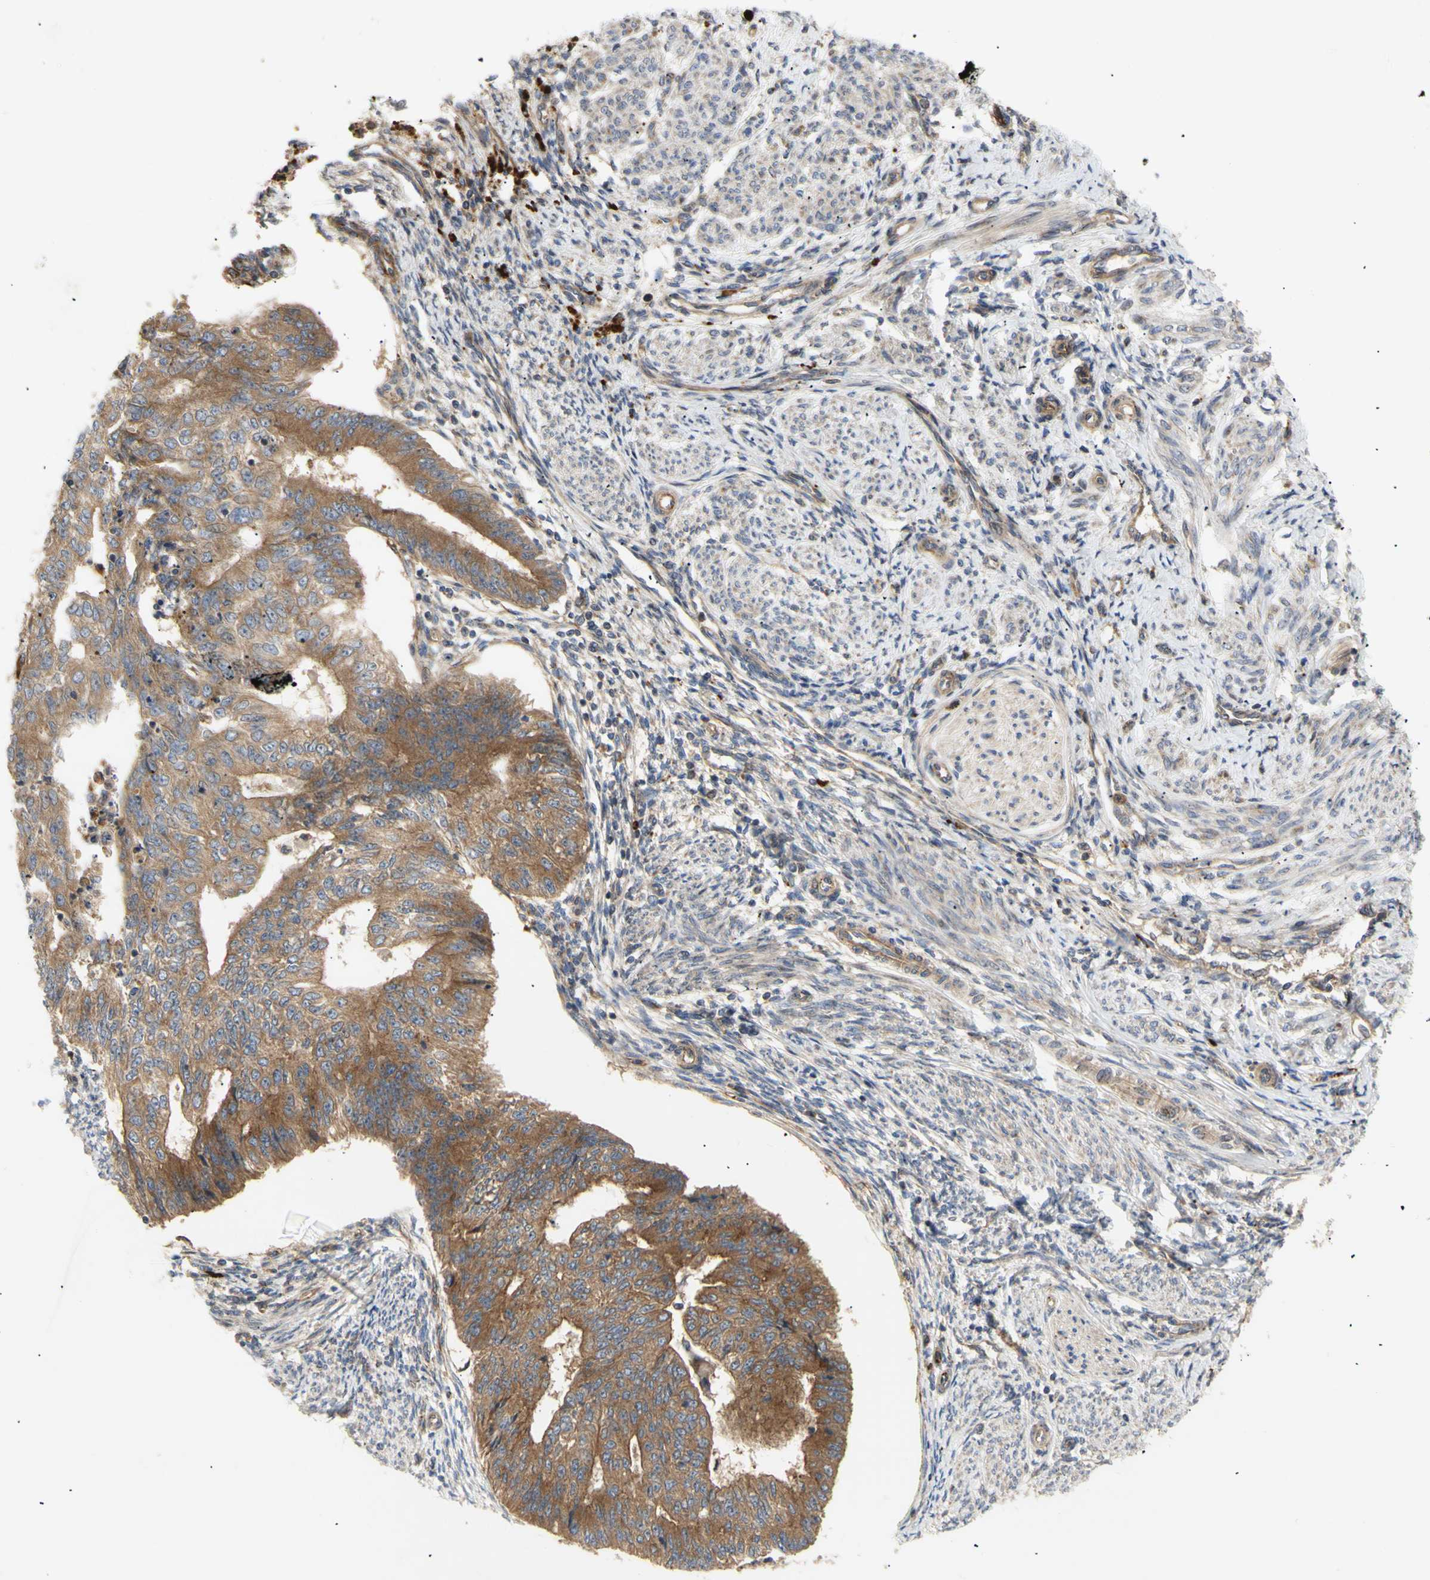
{"staining": {"intensity": "moderate", "quantity": ">75%", "location": "cytoplasmic/membranous"}, "tissue": "endometrial cancer", "cell_type": "Tumor cells", "image_type": "cancer", "snomed": [{"axis": "morphology", "description": "Adenocarcinoma, NOS"}, {"axis": "topography", "description": "Endometrium"}], "caption": "Tumor cells show moderate cytoplasmic/membranous positivity in approximately >75% of cells in endometrial cancer (adenocarcinoma). The staining was performed using DAB (3,3'-diaminobenzidine) to visualize the protein expression in brown, while the nuclei were stained in blue with hematoxylin (Magnification: 20x).", "gene": "TUBG2", "patient": {"sex": "female", "age": 32}}